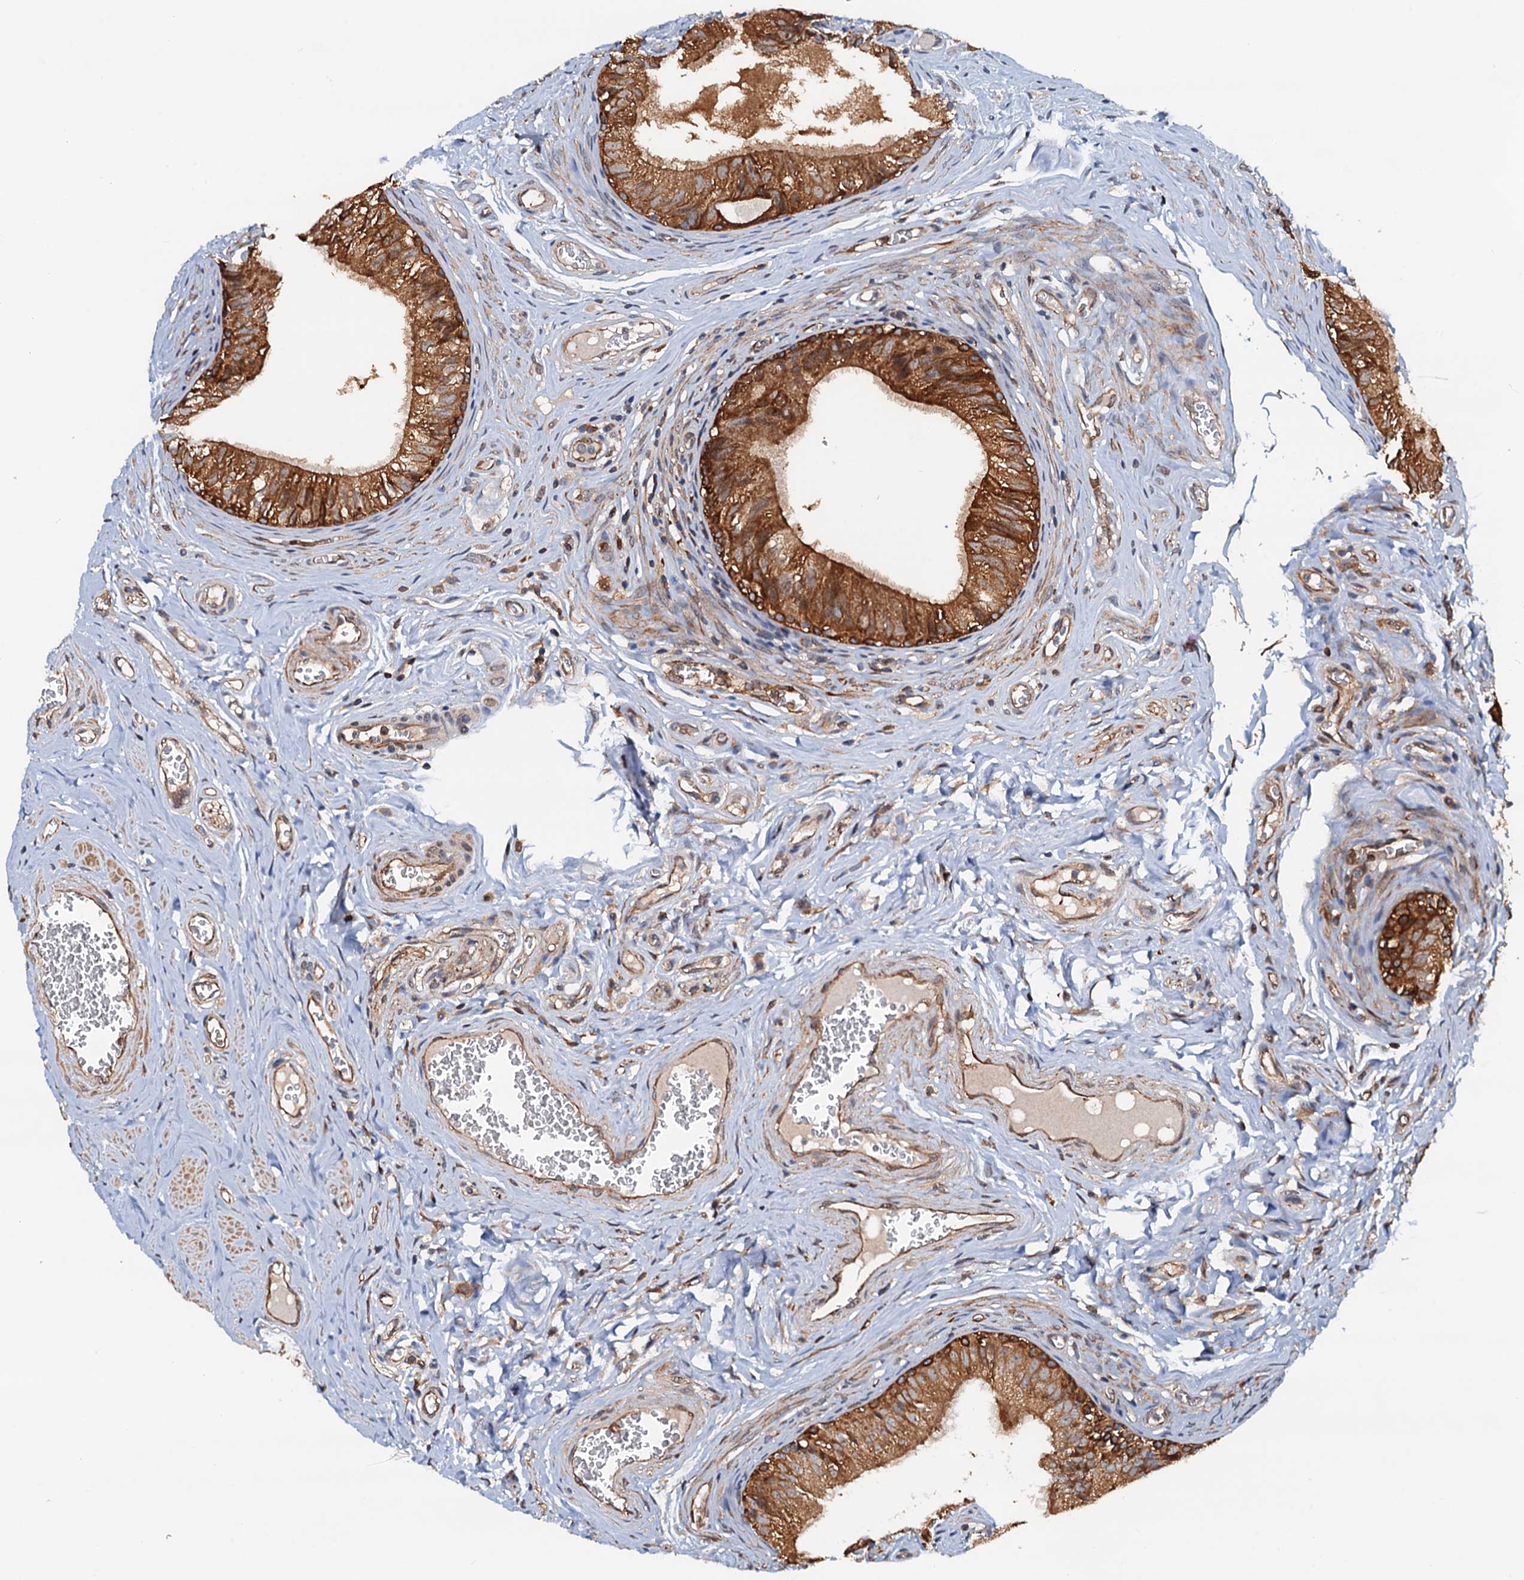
{"staining": {"intensity": "strong", "quantity": ">75%", "location": "cytoplasmic/membranous"}, "tissue": "epididymis", "cell_type": "Glandular cells", "image_type": "normal", "snomed": [{"axis": "morphology", "description": "Normal tissue, NOS"}, {"axis": "topography", "description": "Epididymis"}], "caption": "This micrograph shows immunohistochemistry staining of normal epididymis, with high strong cytoplasmic/membranous positivity in about >75% of glandular cells.", "gene": "USP6NL", "patient": {"sex": "male", "age": 42}}